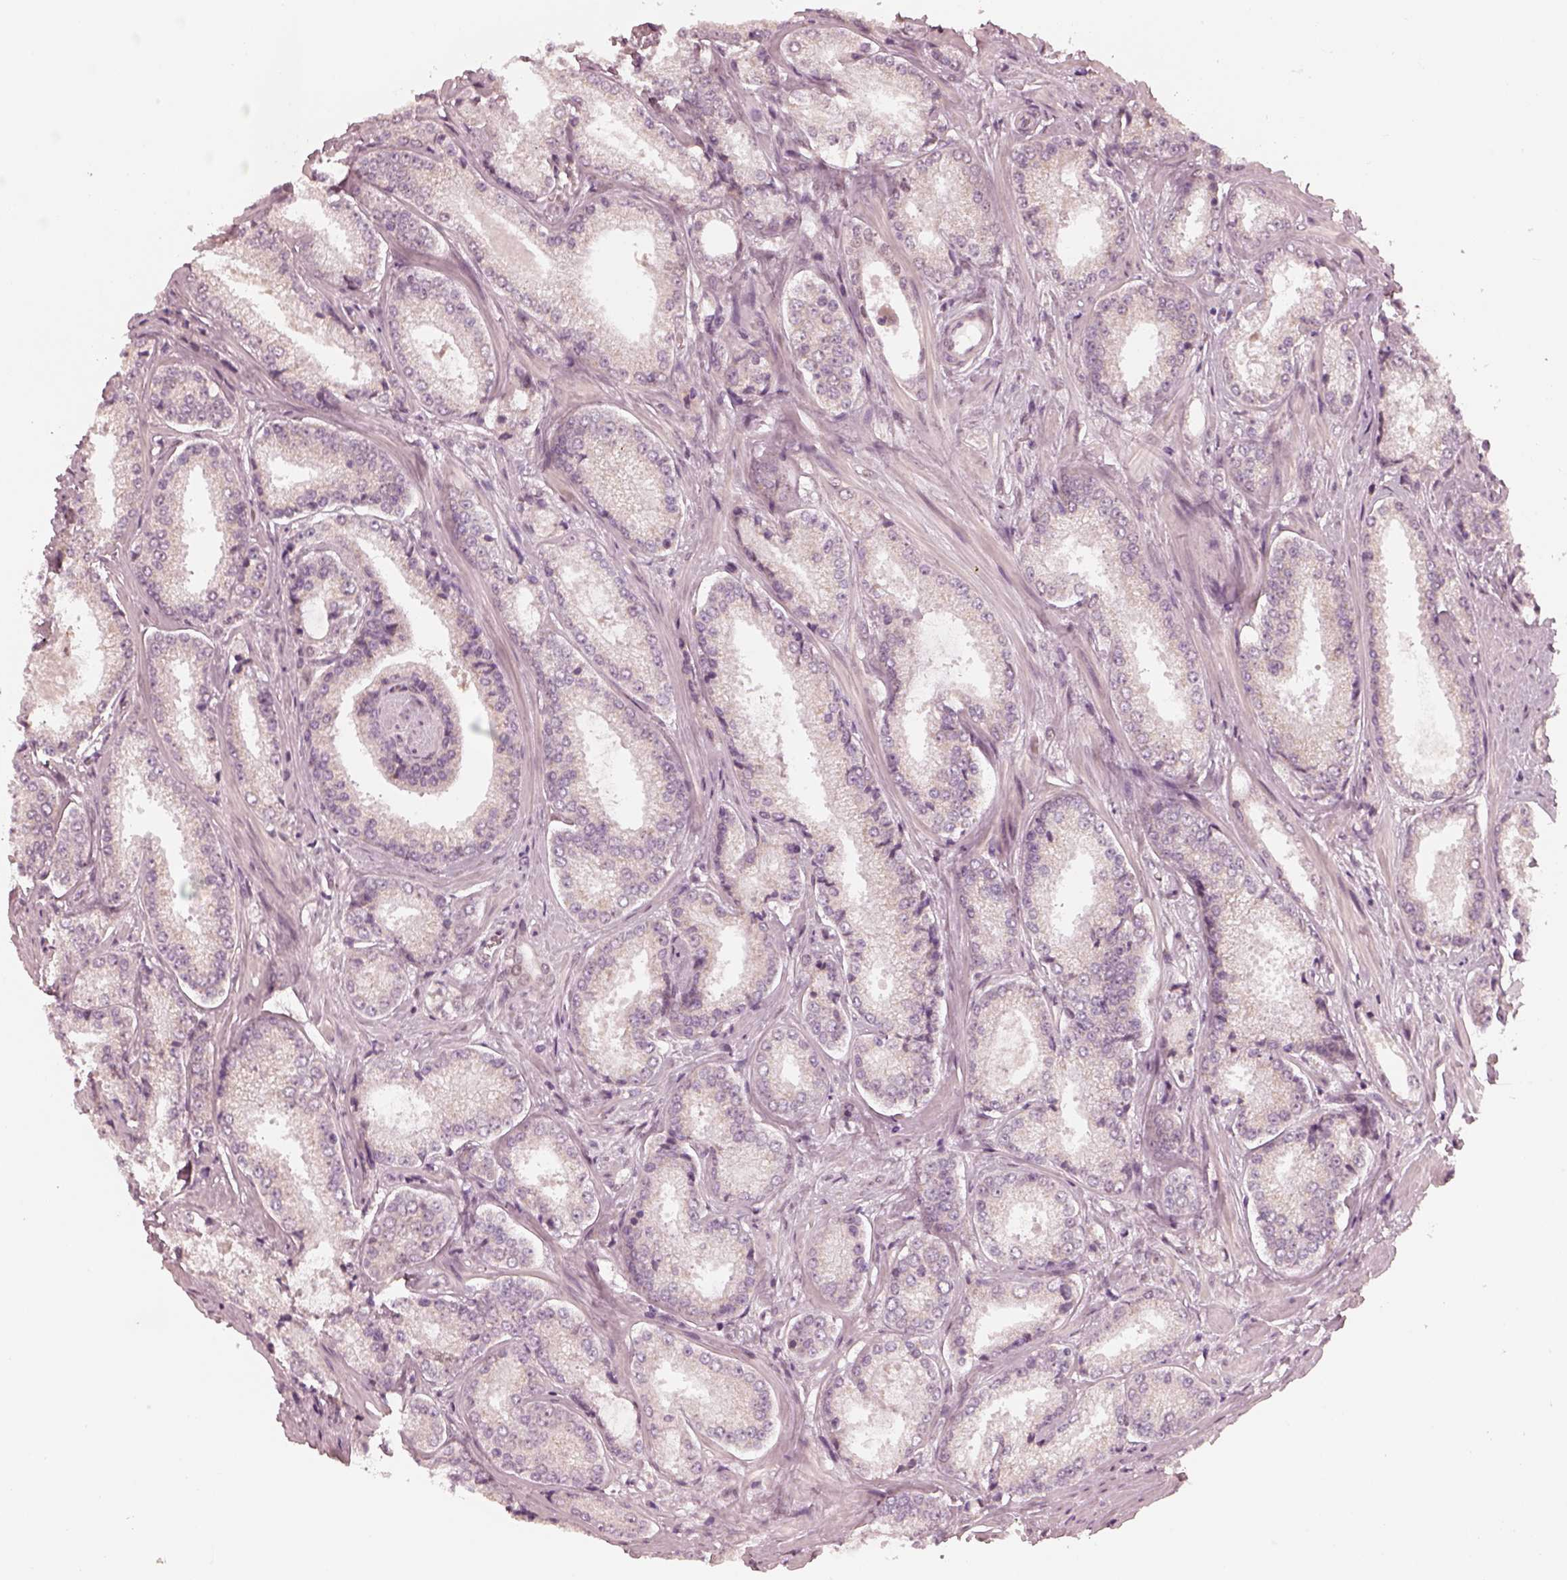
{"staining": {"intensity": "negative", "quantity": "none", "location": "none"}, "tissue": "prostate cancer", "cell_type": "Tumor cells", "image_type": "cancer", "snomed": [{"axis": "morphology", "description": "Adenocarcinoma, Low grade"}, {"axis": "topography", "description": "Prostate"}], "caption": "Tumor cells show no significant staining in prostate adenocarcinoma (low-grade).", "gene": "IQCB1", "patient": {"sex": "male", "age": 56}}